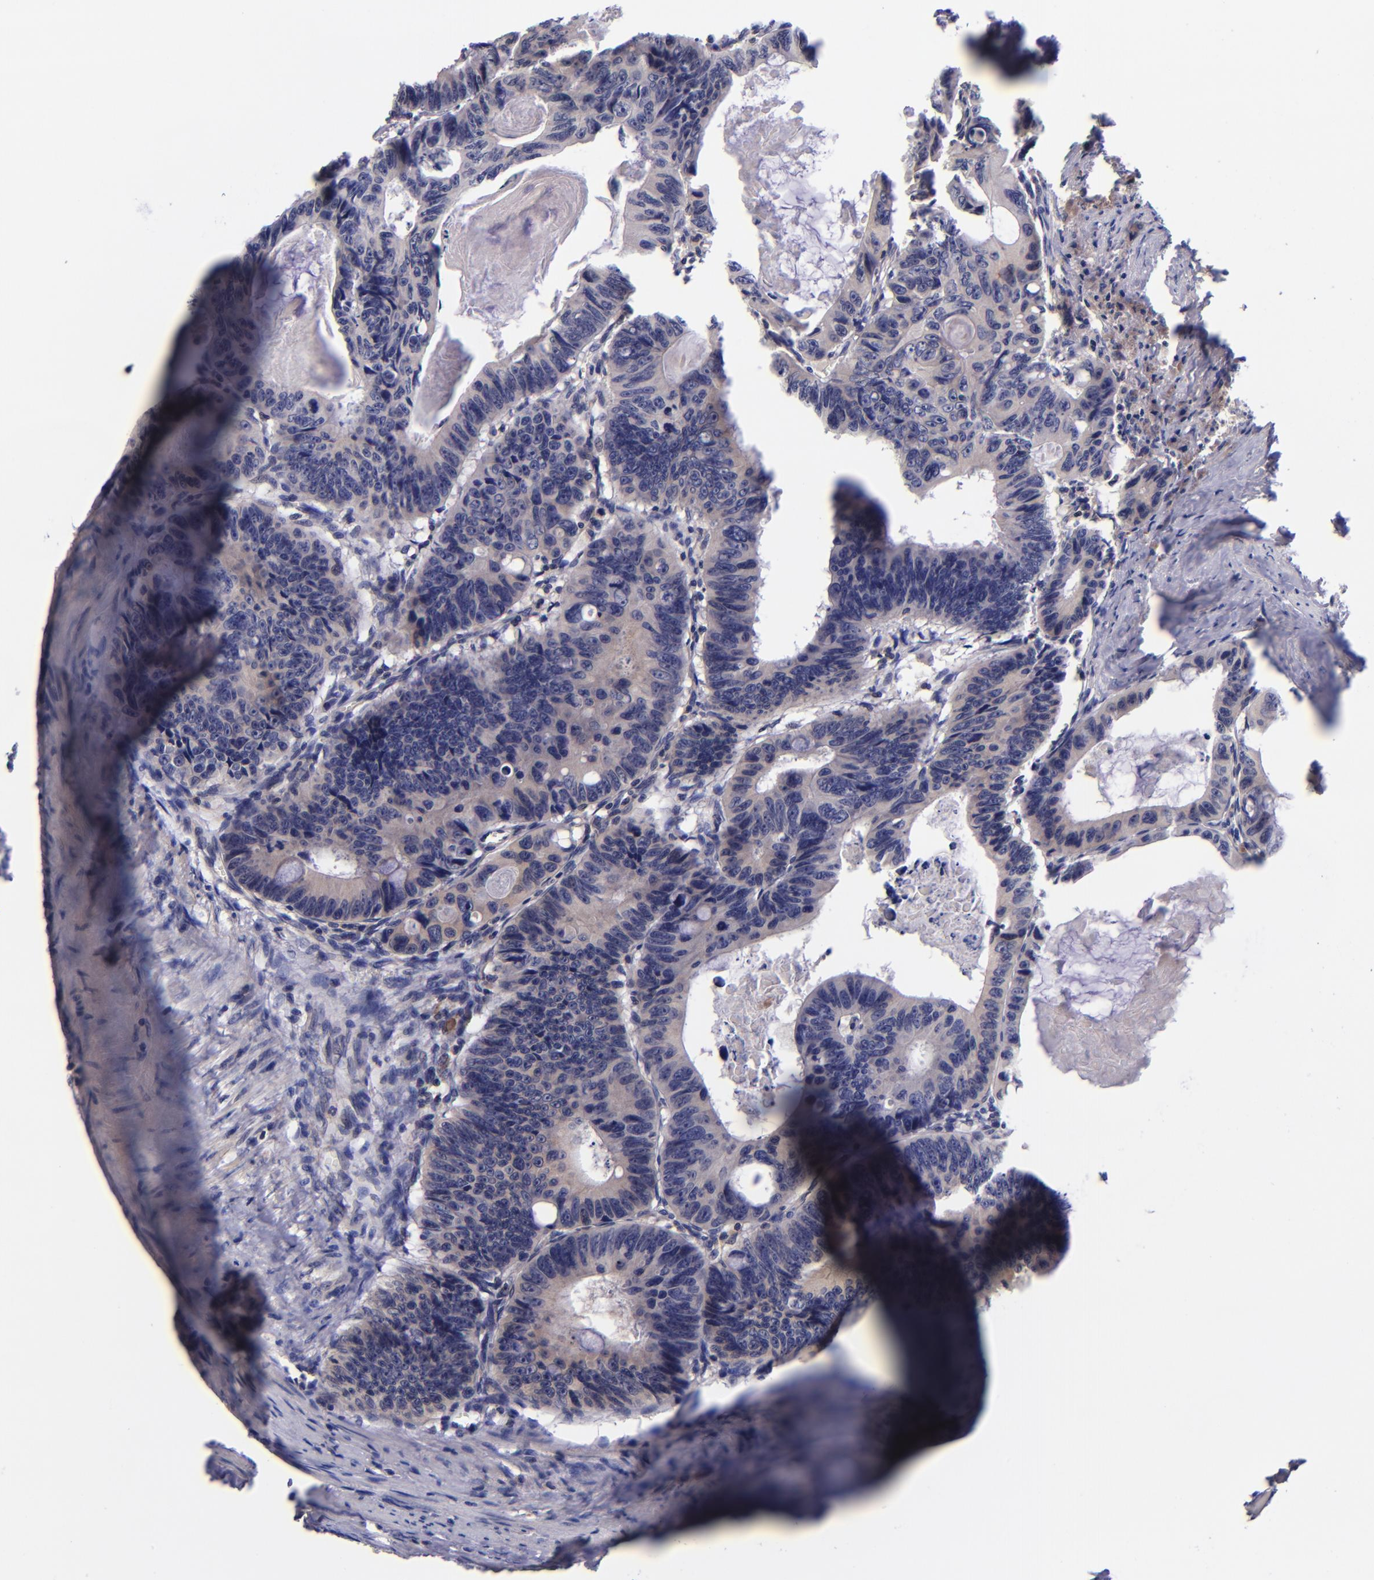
{"staining": {"intensity": "weak", "quantity": ">75%", "location": "cytoplasmic/membranous"}, "tissue": "colorectal cancer", "cell_type": "Tumor cells", "image_type": "cancer", "snomed": [{"axis": "morphology", "description": "Adenocarcinoma, NOS"}, {"axis": "topography", "description": "Colon"}], "caption": "Immunohistochemical staining of colorectal cancer displays low levels of weak cytoplasmic/membranous expression in about >75% of tumor cells.", "gene": "RBP4", "patient": {"sex": "female", "age": 55}}